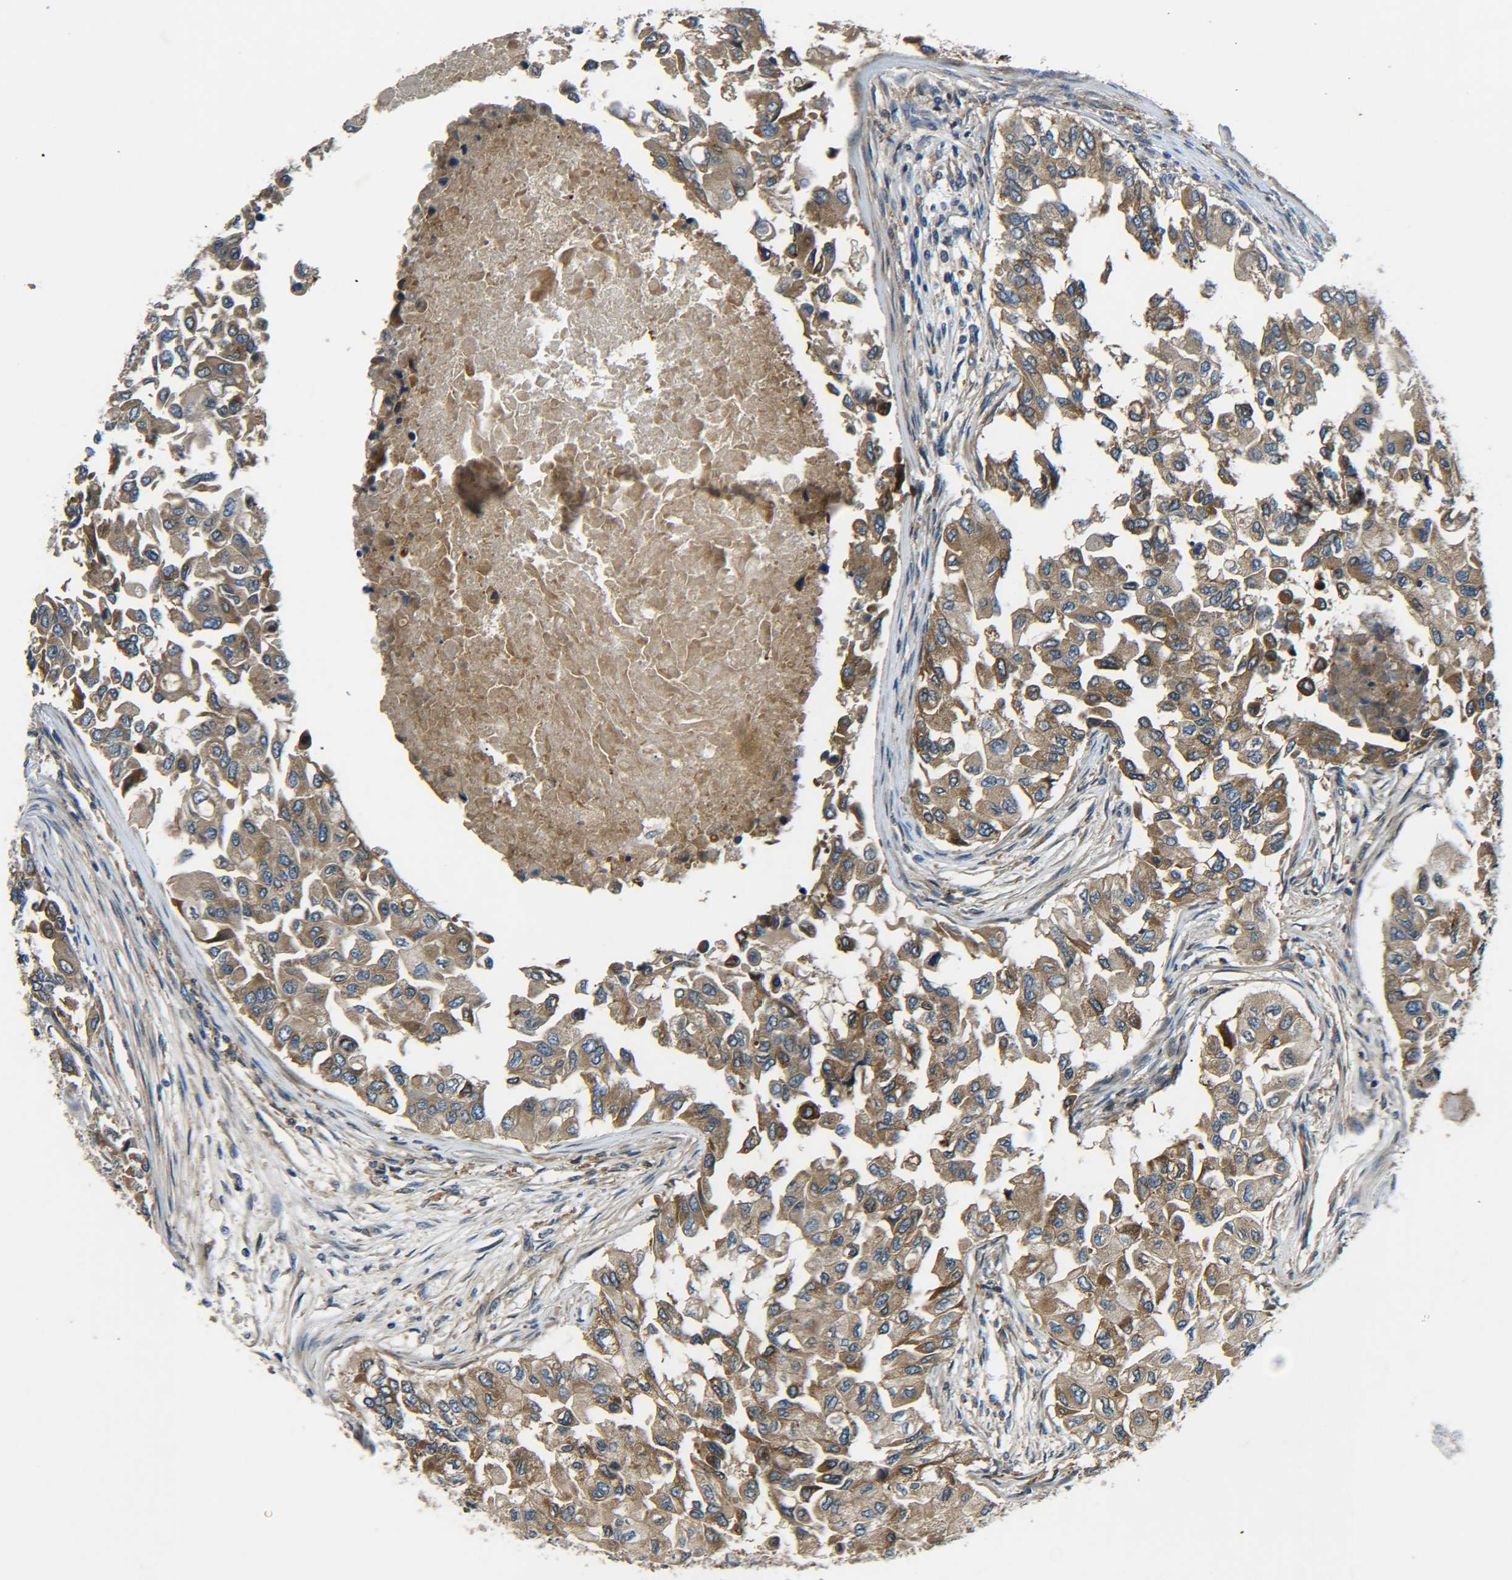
{"staining": {"intensity": "moderate", "quantity": ">75%", "location": "cytoplasmic/membranous"}, "tissue": "breast cancer", "cell_type": "Tumor cells", "image_type": "cancer", "snomed": [{"axis": "morphology", "description": "Normal tissue, NOS"}, {"axis": "morphology", "description": "Duct carcinoma"}, {"axis": "topography", "description": "Breast"}], "caption": "Immunohistochemical staining of breast cancer shows moderate cytoplasmic/membranous protein expression in approximately >75% of tumor cells. (DAB (3,3'-diaminobenzidine) IHC, brown staining for protein, blue staining for nuclei).", "gene": "RAB1B", "patient": {"sex": "female", "age": 49}}